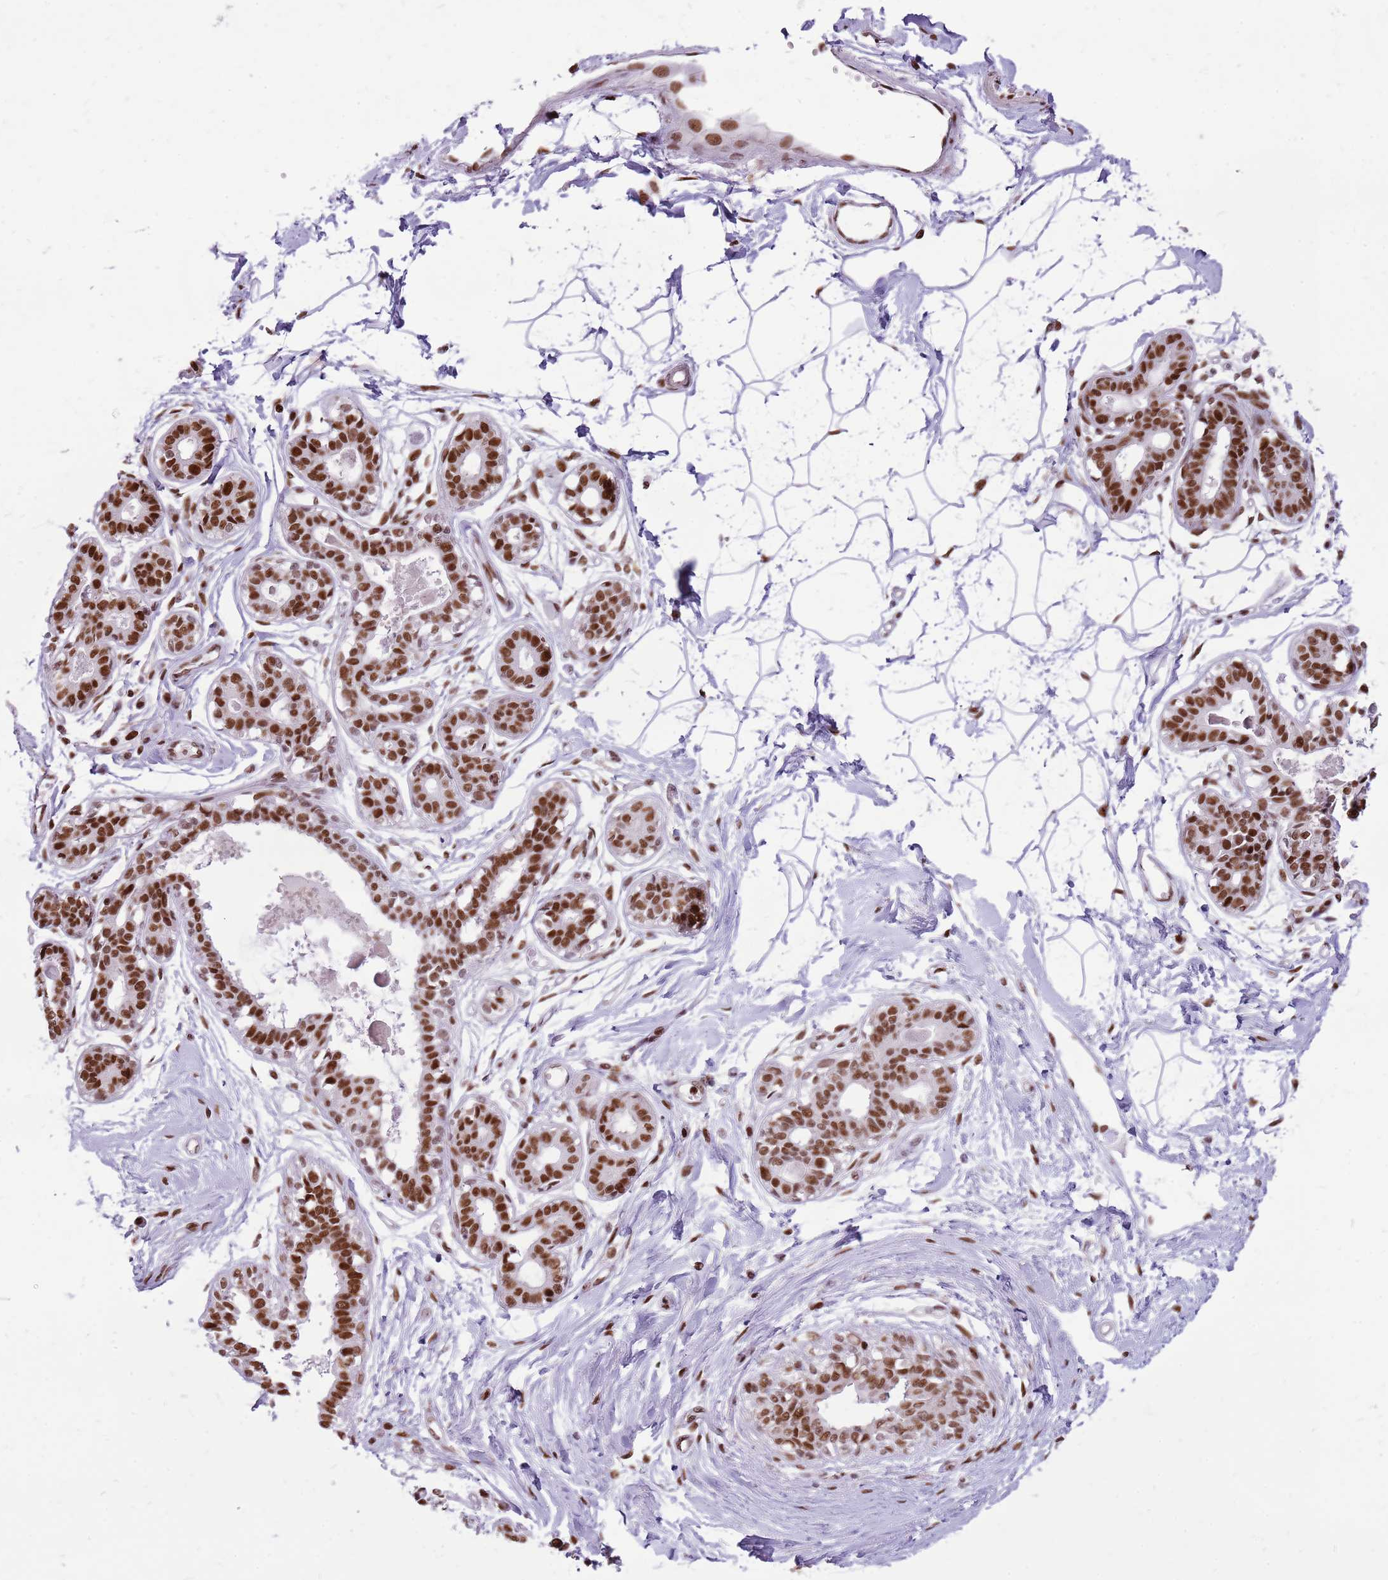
{"staining": {"intensity": "moderate", "quantity": "25%-75%", "location": "nuclear"}, "tissue": "breast", "cell_type": "Adipocytes", "image_type": "normal", "snomed": [{"axis": "morphology", "description": "Normal tissue, NOS"}, {"axis": "topography", "description": "Breast"}], "caption": "There is medium levels of moderate nuclear staining in adipocytes of unremarkable breast, as demonstrated by immunohistochemical staining (brown color).", "gene": "WASHC4", "patient": {"sex": "female", "age": 45}}